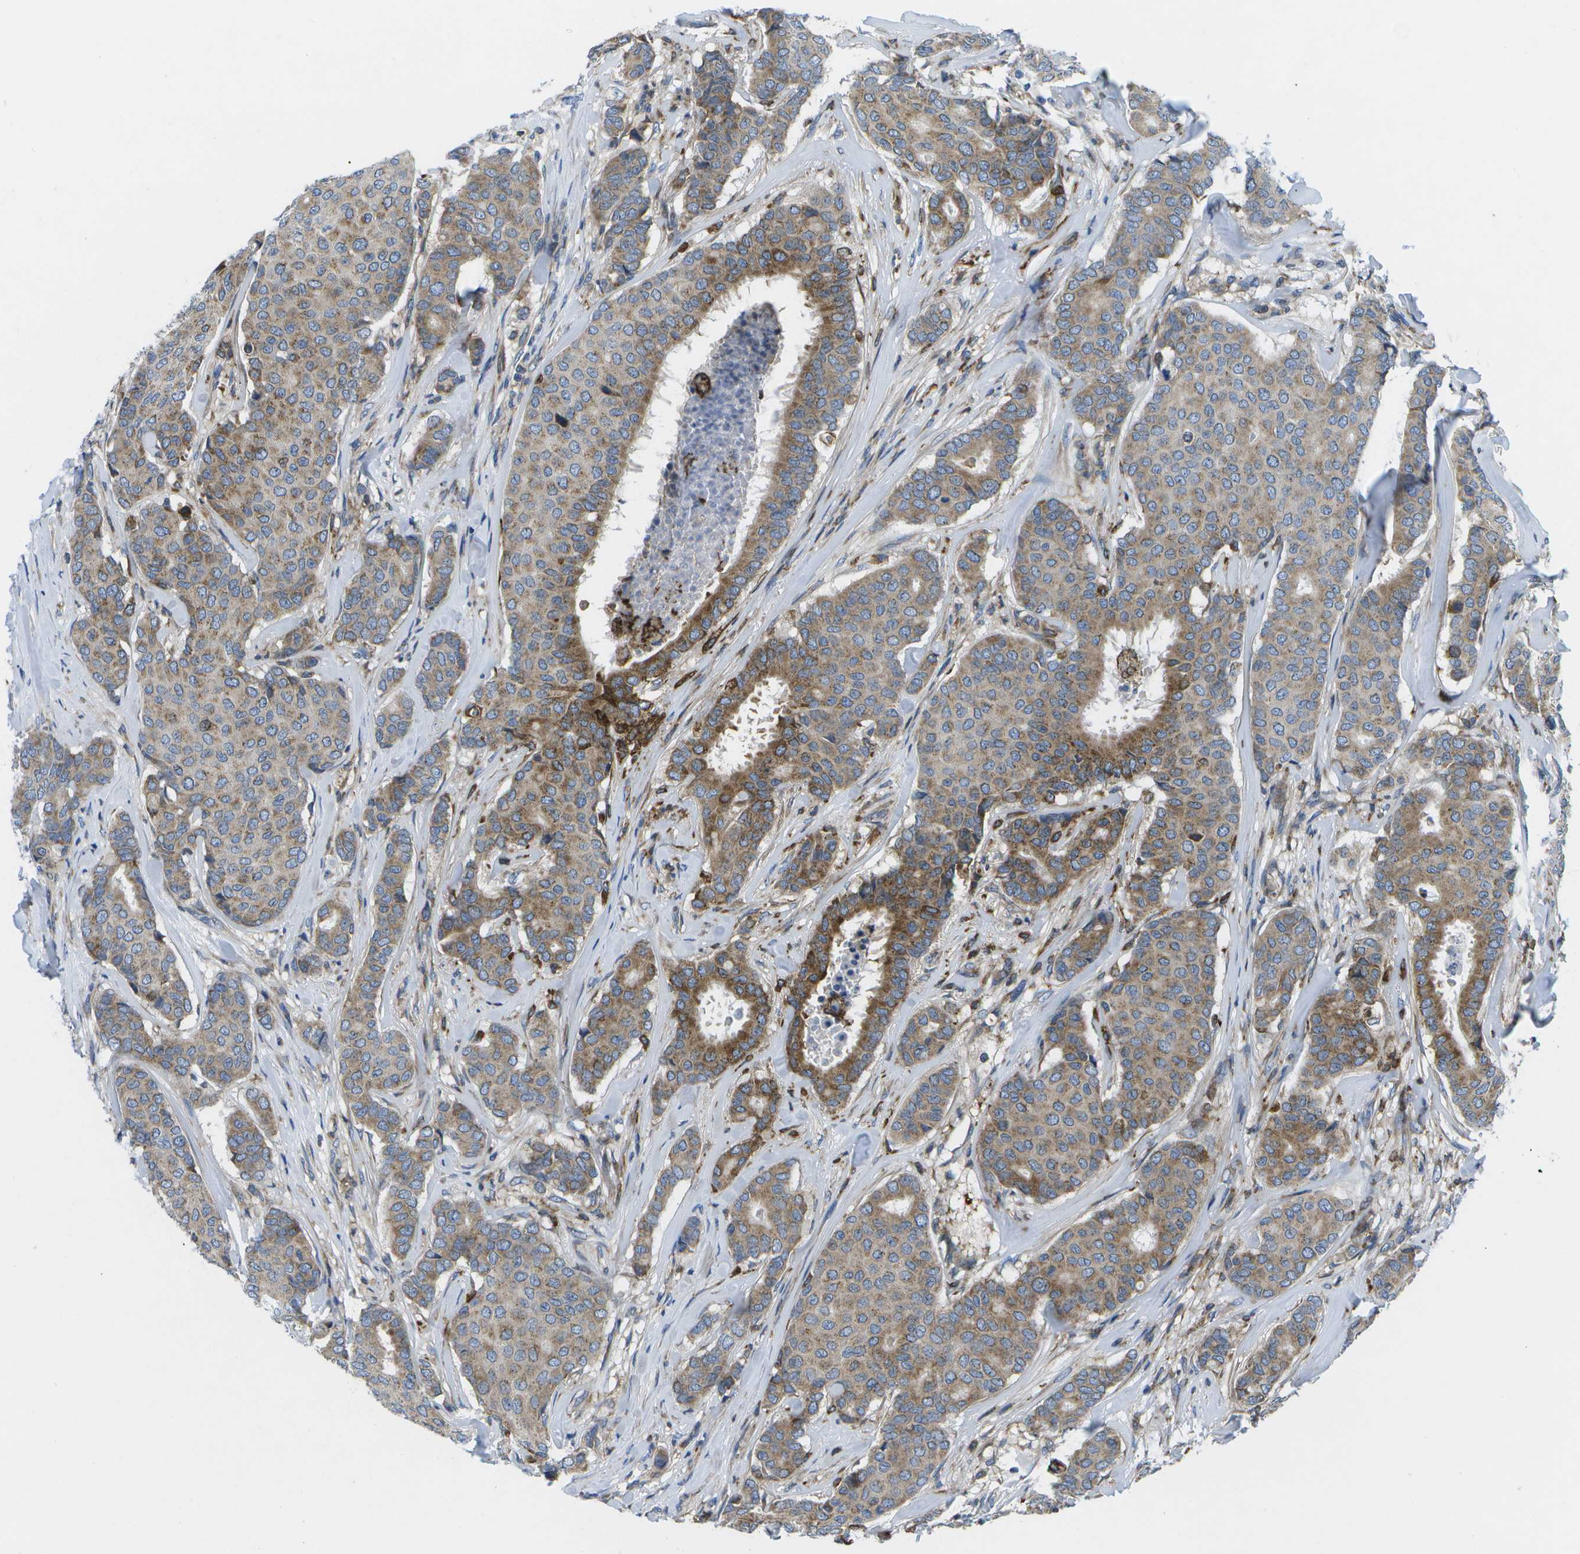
{"staining": {"intensity": "moderate", "quantity": ">75%", "location": "cytoplasmic/membranous"}, "tissue": "breast cancer", "cell_type": "Tumor cells", "image_type": "cancer", "snomed": [{"axis": "morphology", "description": "Duct carcinoma"}, {"axis": "topography", "description": "Breast"}], "caption": "Breast cancer (invasive ductal carcinoma) stained with DAB immunohistochemistry (IHC) exhibits medium levels of moderate cytoplasmic/membranous staining in about >75% of tumor cells. (DAB (3,3'-diaminobenzidine) IHC, brown staining for protein, blue staining for nuclei).", "gene": "GDF5", "patient": {"sex": "female", "age": 75}}